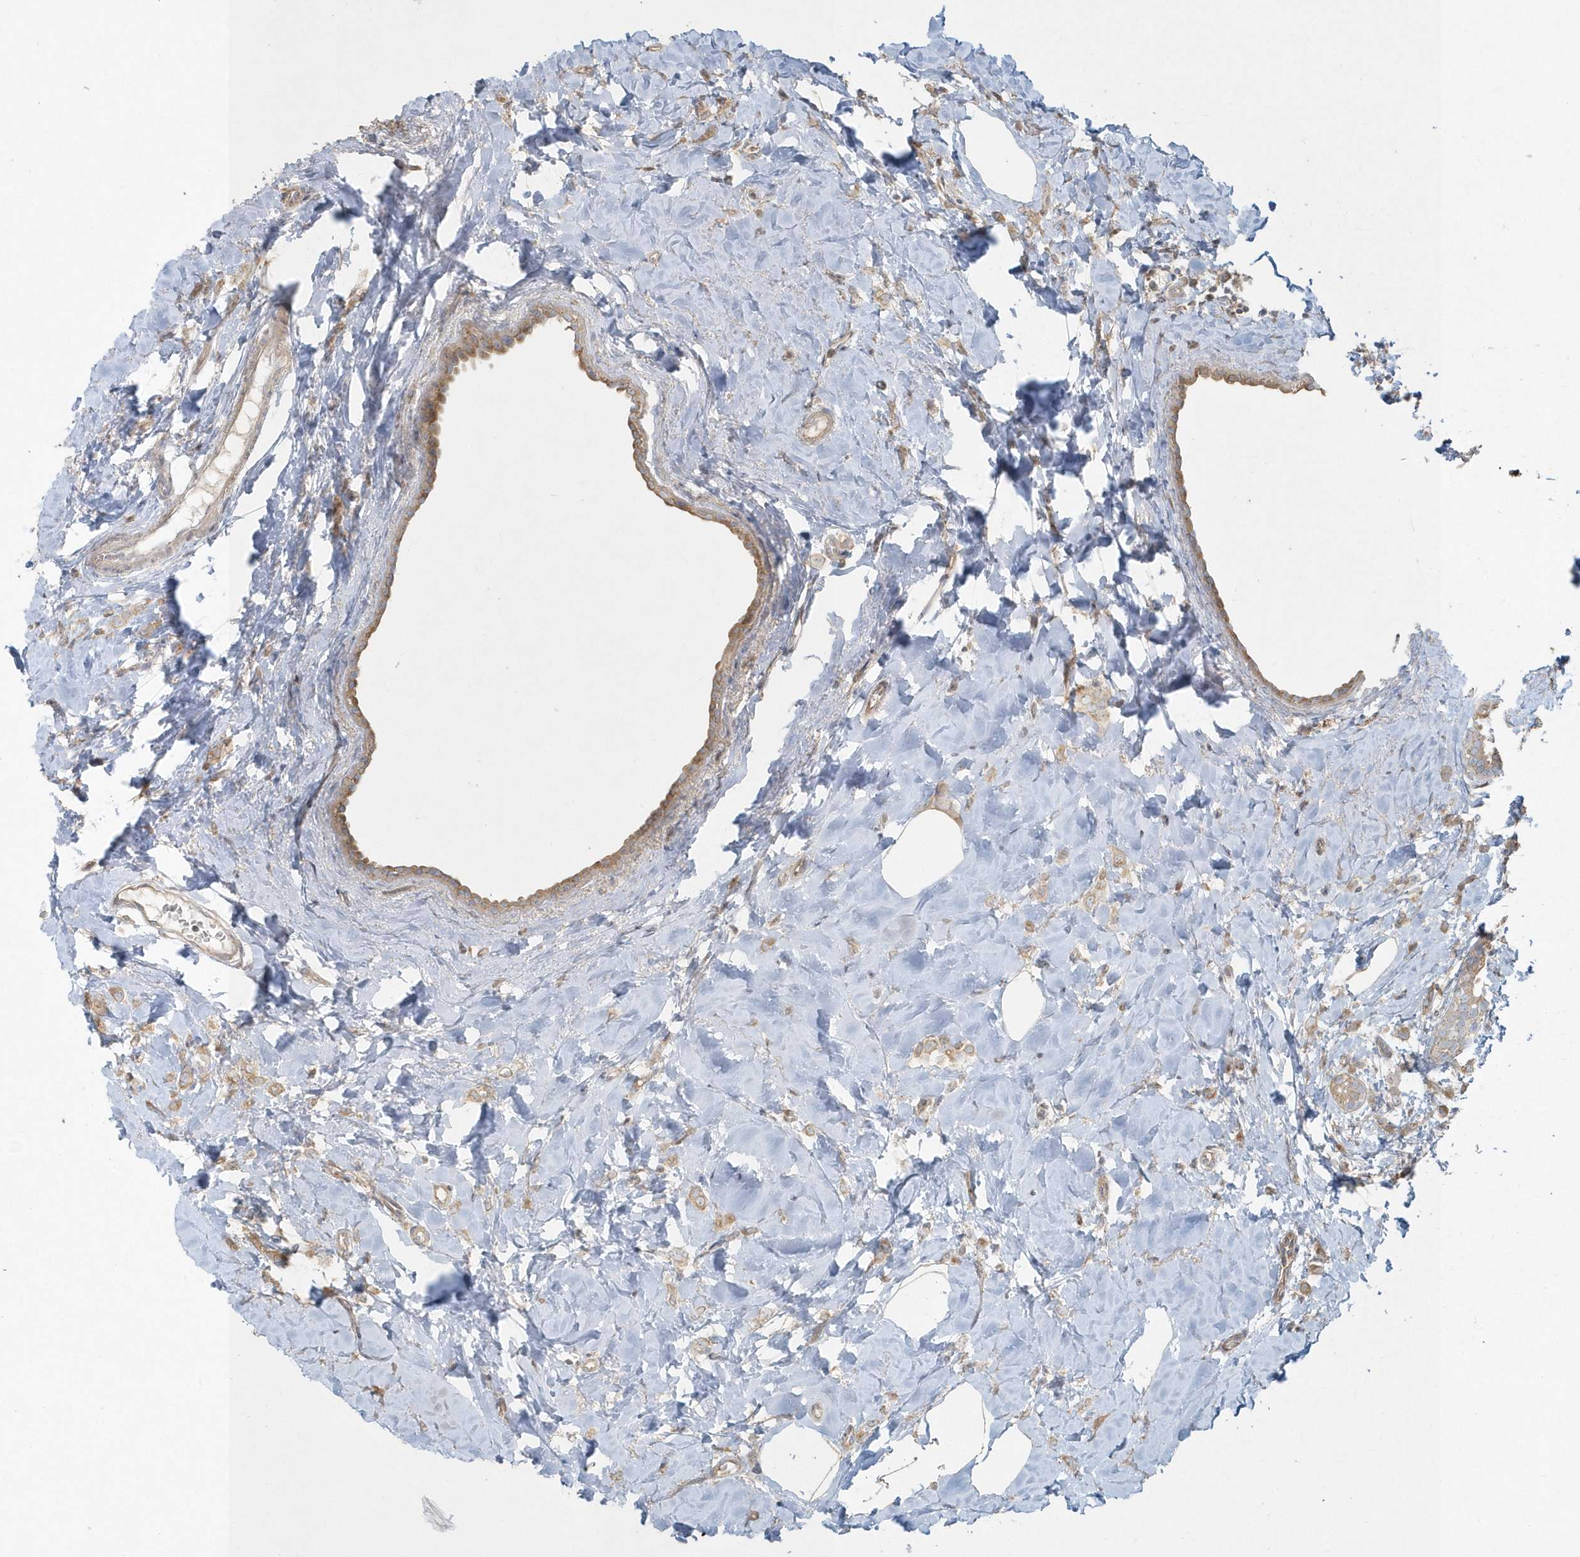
{"staining": {"intensity": "weak", "quantity": "<25%", "location": "cytoplasmic/membranous"}, "tissue": "breast cancer", "cell_type": "Tumor cells", "image_type": "cancer", "snomed": [{"axis": "morphology", "description": "Lobular carcinoma"}, {"axis": "topography", "description": "Breast"}], "caption": "A high-resolution photomicrograph shows immunohistochemistry (IHC) staining of lobular carcinoma (breast), which reveals no significant staining in tumor cells.", "gene": "BLTP3A", "patient": {"sex": "female", "age": 47}}